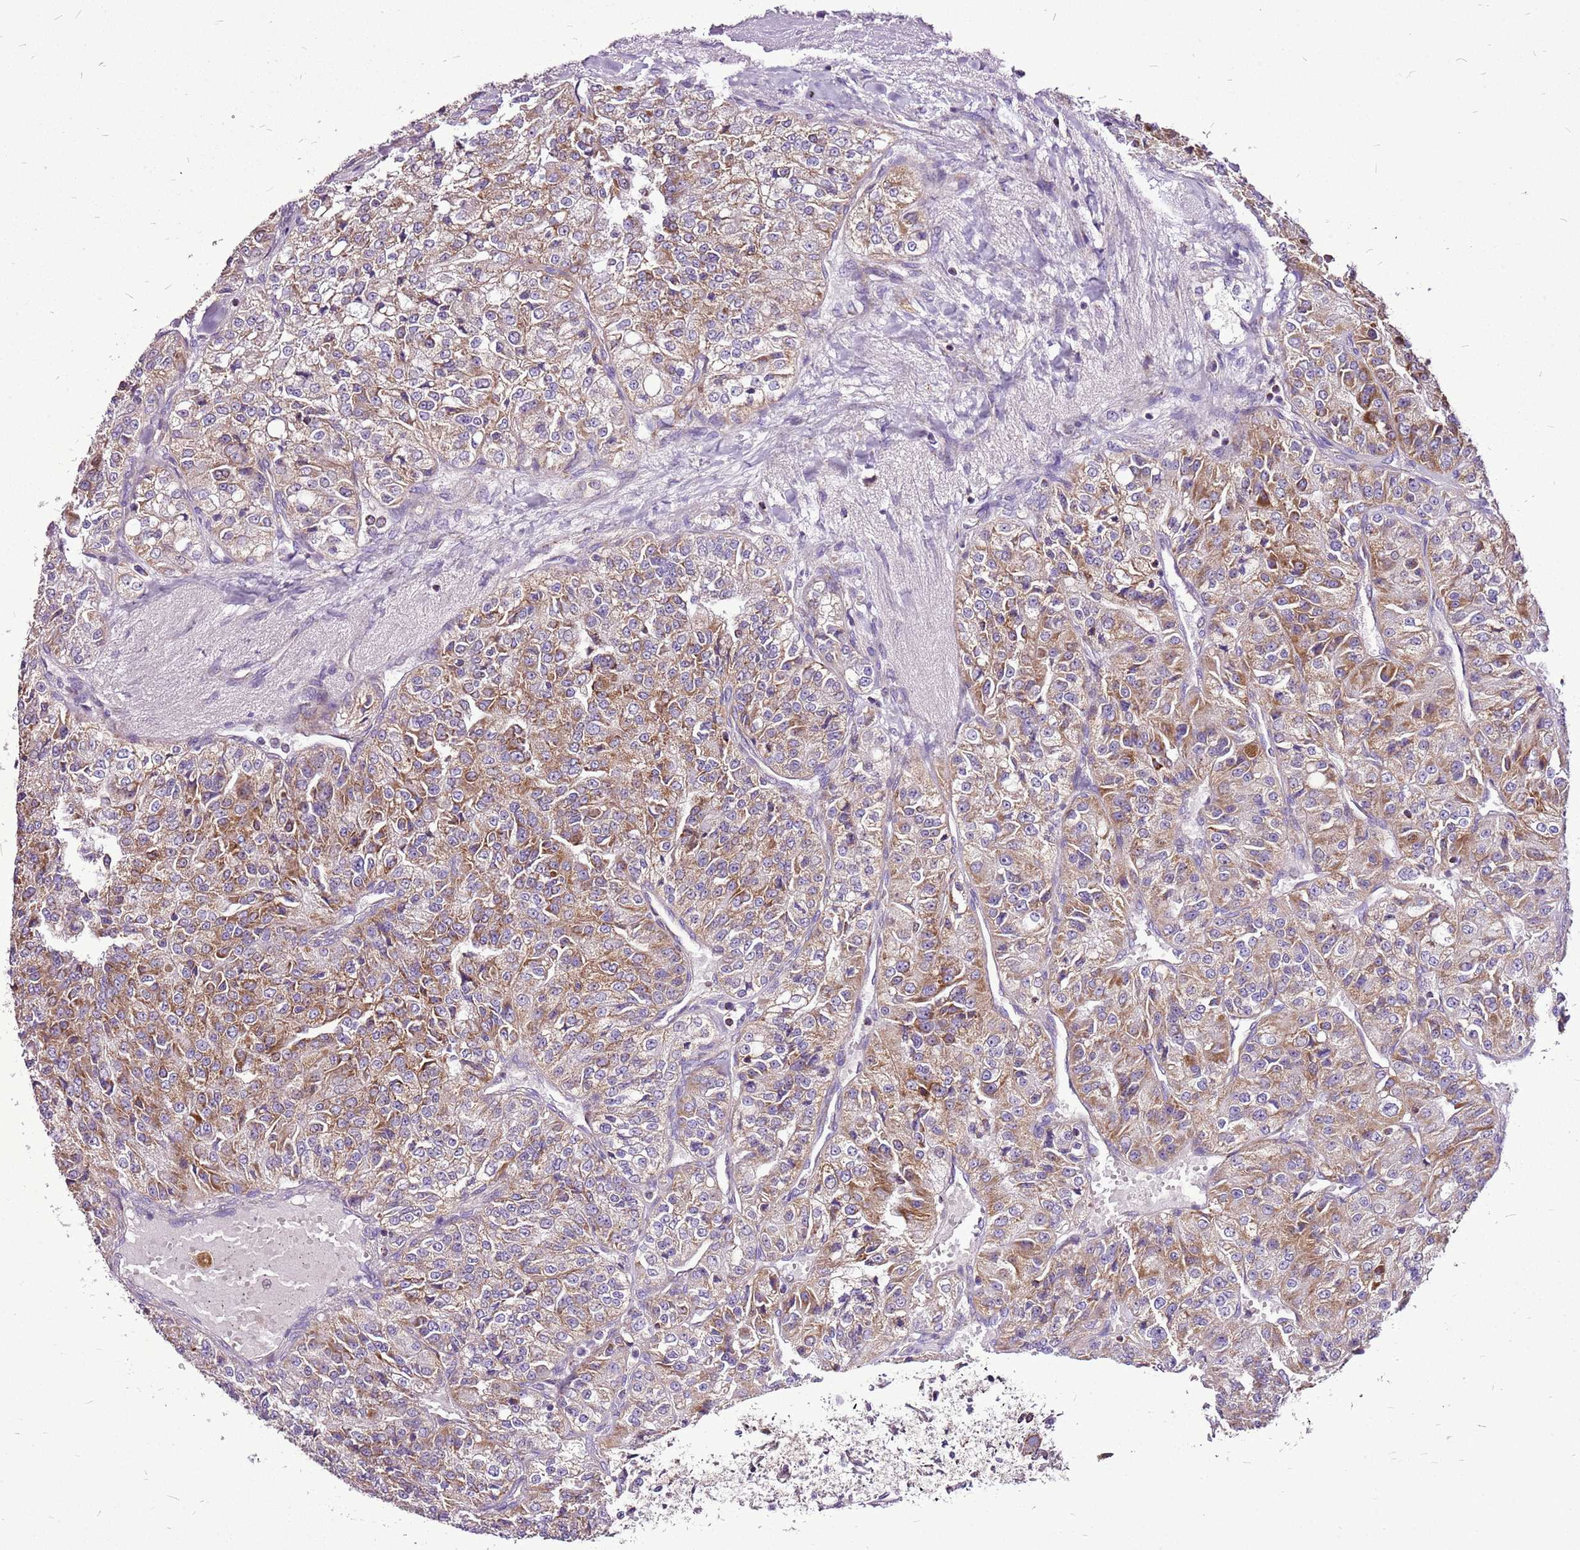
{"staining": {"intensity": "moderate", "quantity": ">75%", "location": "cytoplasmic/membranous"}, "tissue": "renal cancer", "cell_type": "Tumor cells", "image_type": "cancer", "snomed": [{"axis": "morphology", "description": "Adenocarcinoma, NOS"}, {"axis": "topography", "description": "Kidney"}], "caption": "A micrograph of human adenocarcinoma (renal) stained for a protein exhibits moderate cytoplasmic/membranous brown staining in tumor cells.", "gene": "GCDH", "patient": {"sex": "female", "age": 63}}